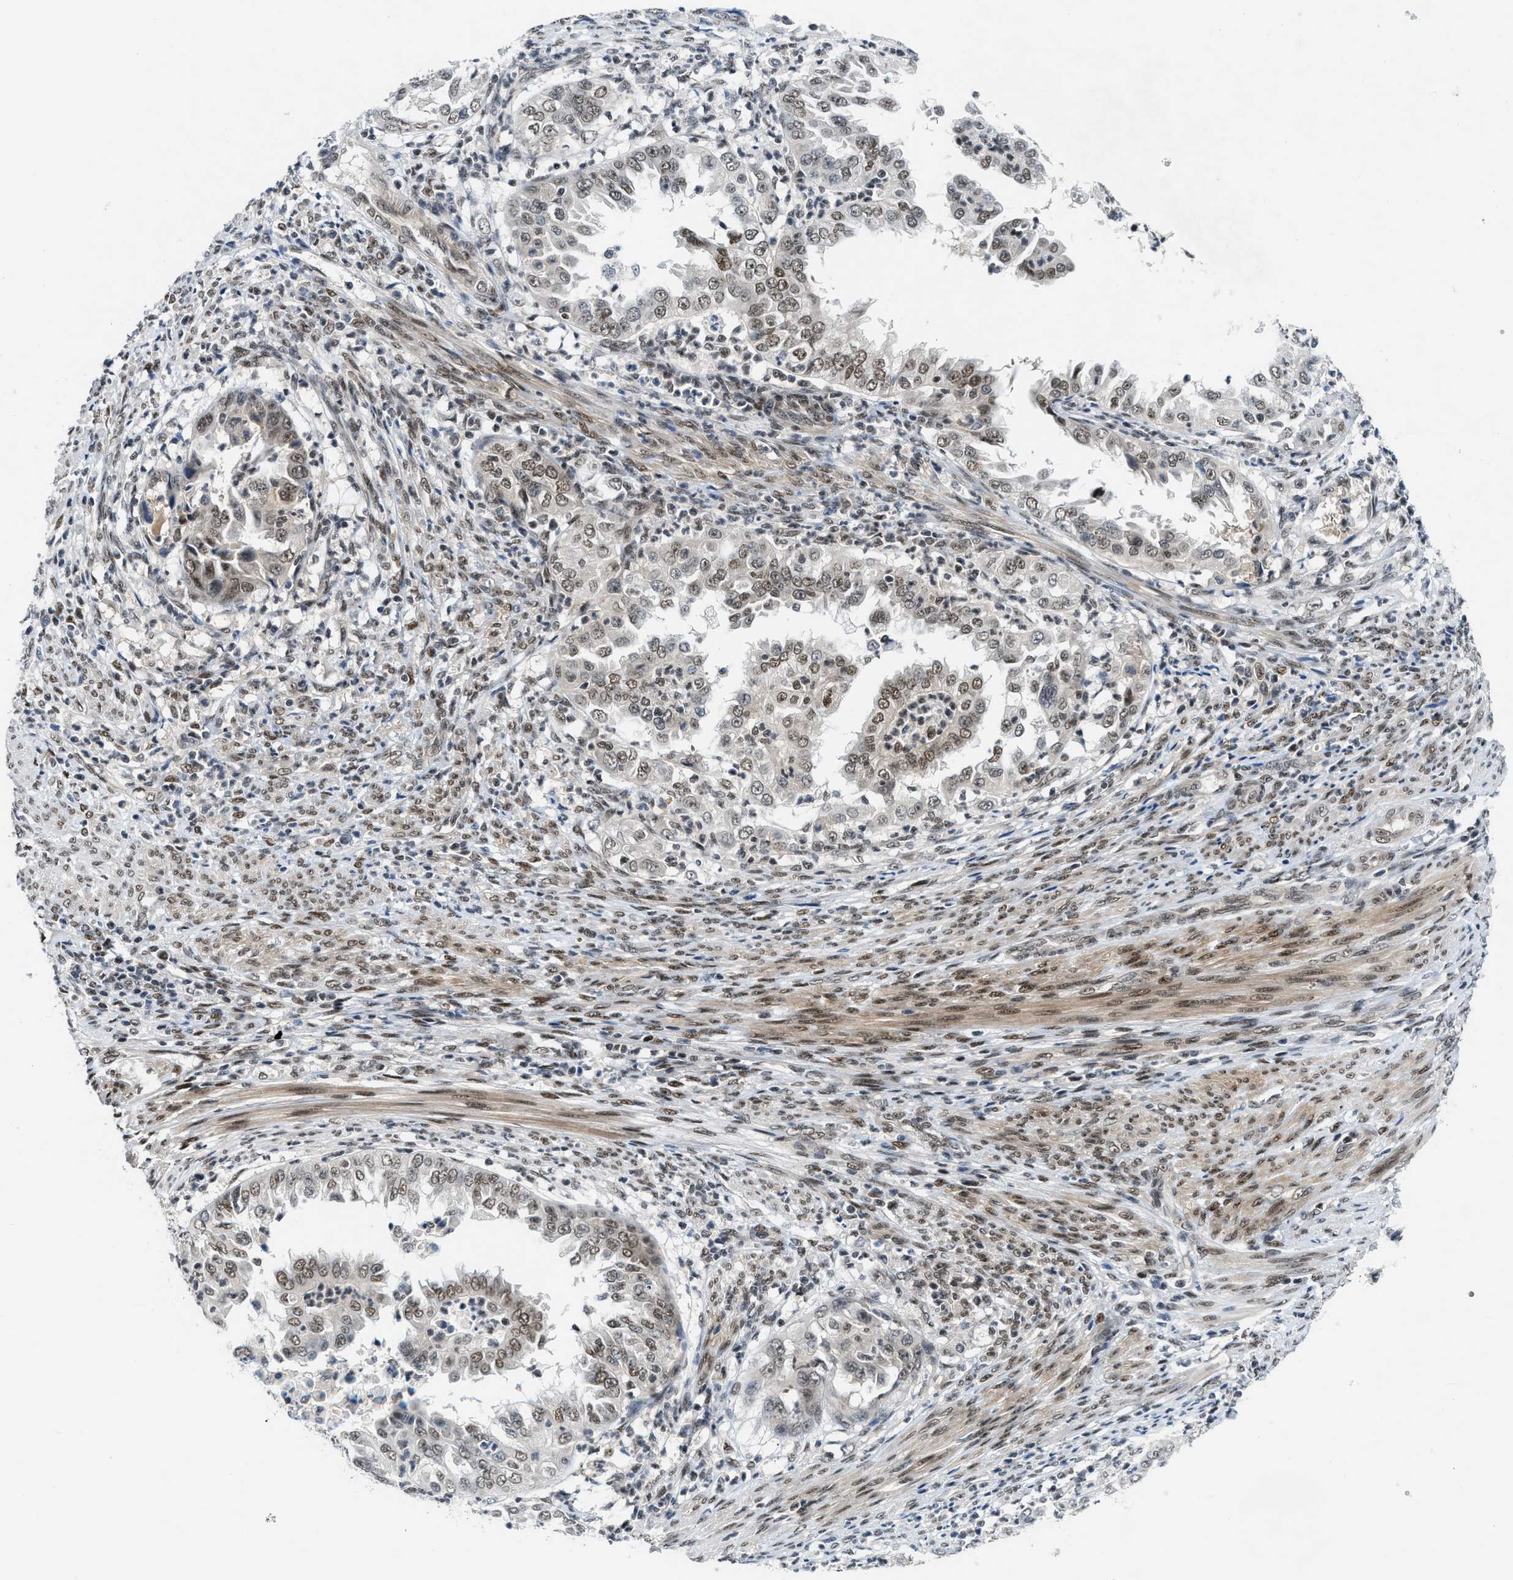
{"staining": {"intensity": "moderate", "quantity": "25%-75%", "location": "nuclear"}, "tissue": "endometrial cancer", "cell_type": "Tumor cells", "image_type": "cancer", "snomed": [{"axis": "morphology", "description": "Adenocarcinoma, NOS"}, {"axis": "topography", "description": "Endometrium"}], "caption": "This is an image of IHC staining of endometrial cancer, which shows moderate expression in the nuclear of tumor cells.", "gene": "NCOA1", "patient": {"sex": "female", "age": 85}}